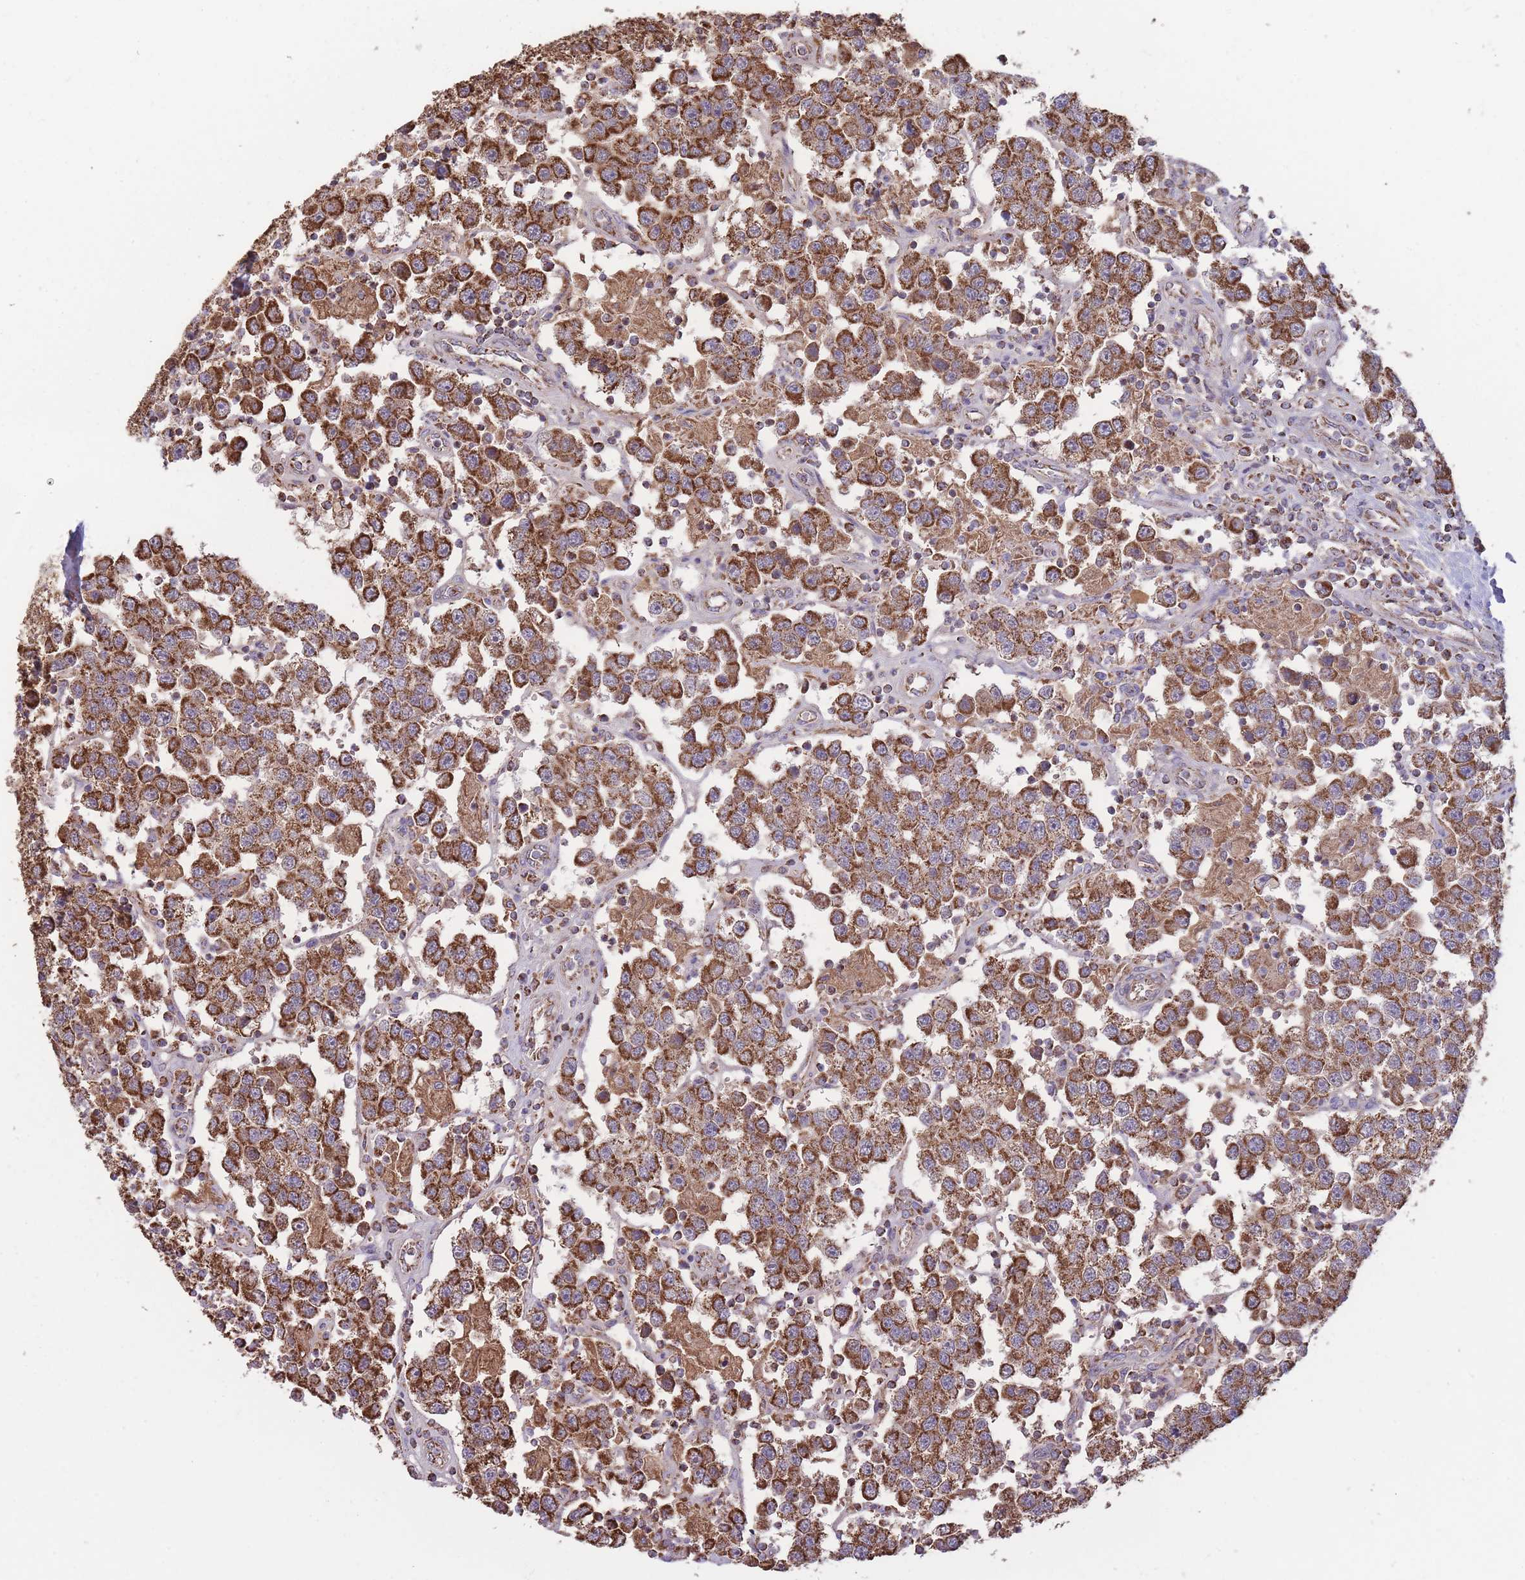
{"staining": {"intensity": "strong", "quantity": ">75%", "location": "cytoplasmic/membranous"}, "tissue": "testis cancer", "cell_type": "Tumor cells", "image_type": "cancer", "snomed": [{"axis": "morphology", "description": "Seminoma, NOS"}, {"axis": "topography", "description": "Testis"}], "caption": "Tumor cells show high levels of strong cytoplasmic/membranous staining in about >75% of cells in human testis seminoma.", "gene": "KIF16B", "patient": {"sex": "male", "age": 37}}